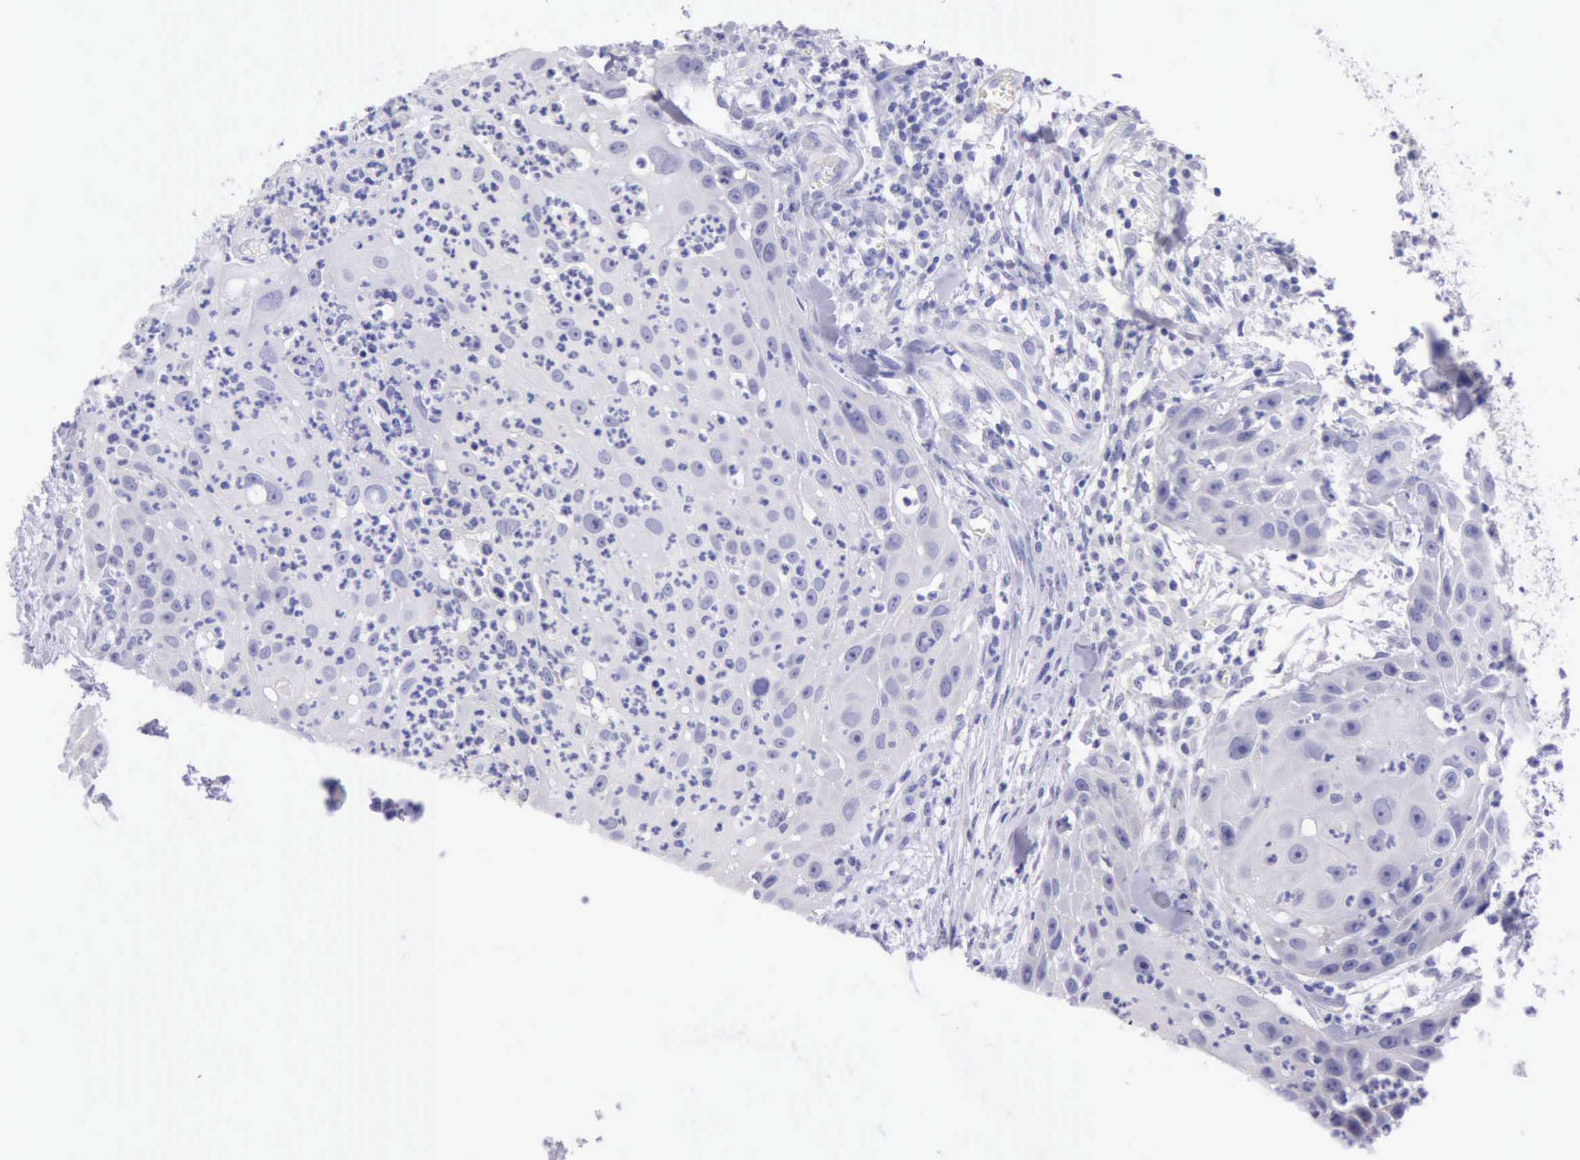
{"staining": {"intensity": "negative", "quantity": "none", "location": "none"}, "tissue": "head and neck cancer", "cell_type": "Tumor cells", "image_type": "cancer", "snomed": [{"axis": "morphology", "description": "Squamous cell carcinoma, NOS"}, {"axis": "topography", "description": "Head-Neck"}], "caption": "The immunohistochemistry micrograph has no significant staining in tumor cells of head and neck cancer tissue.", "gene": "LRFN5", "patient": {"sex": "male", "age": 64}}